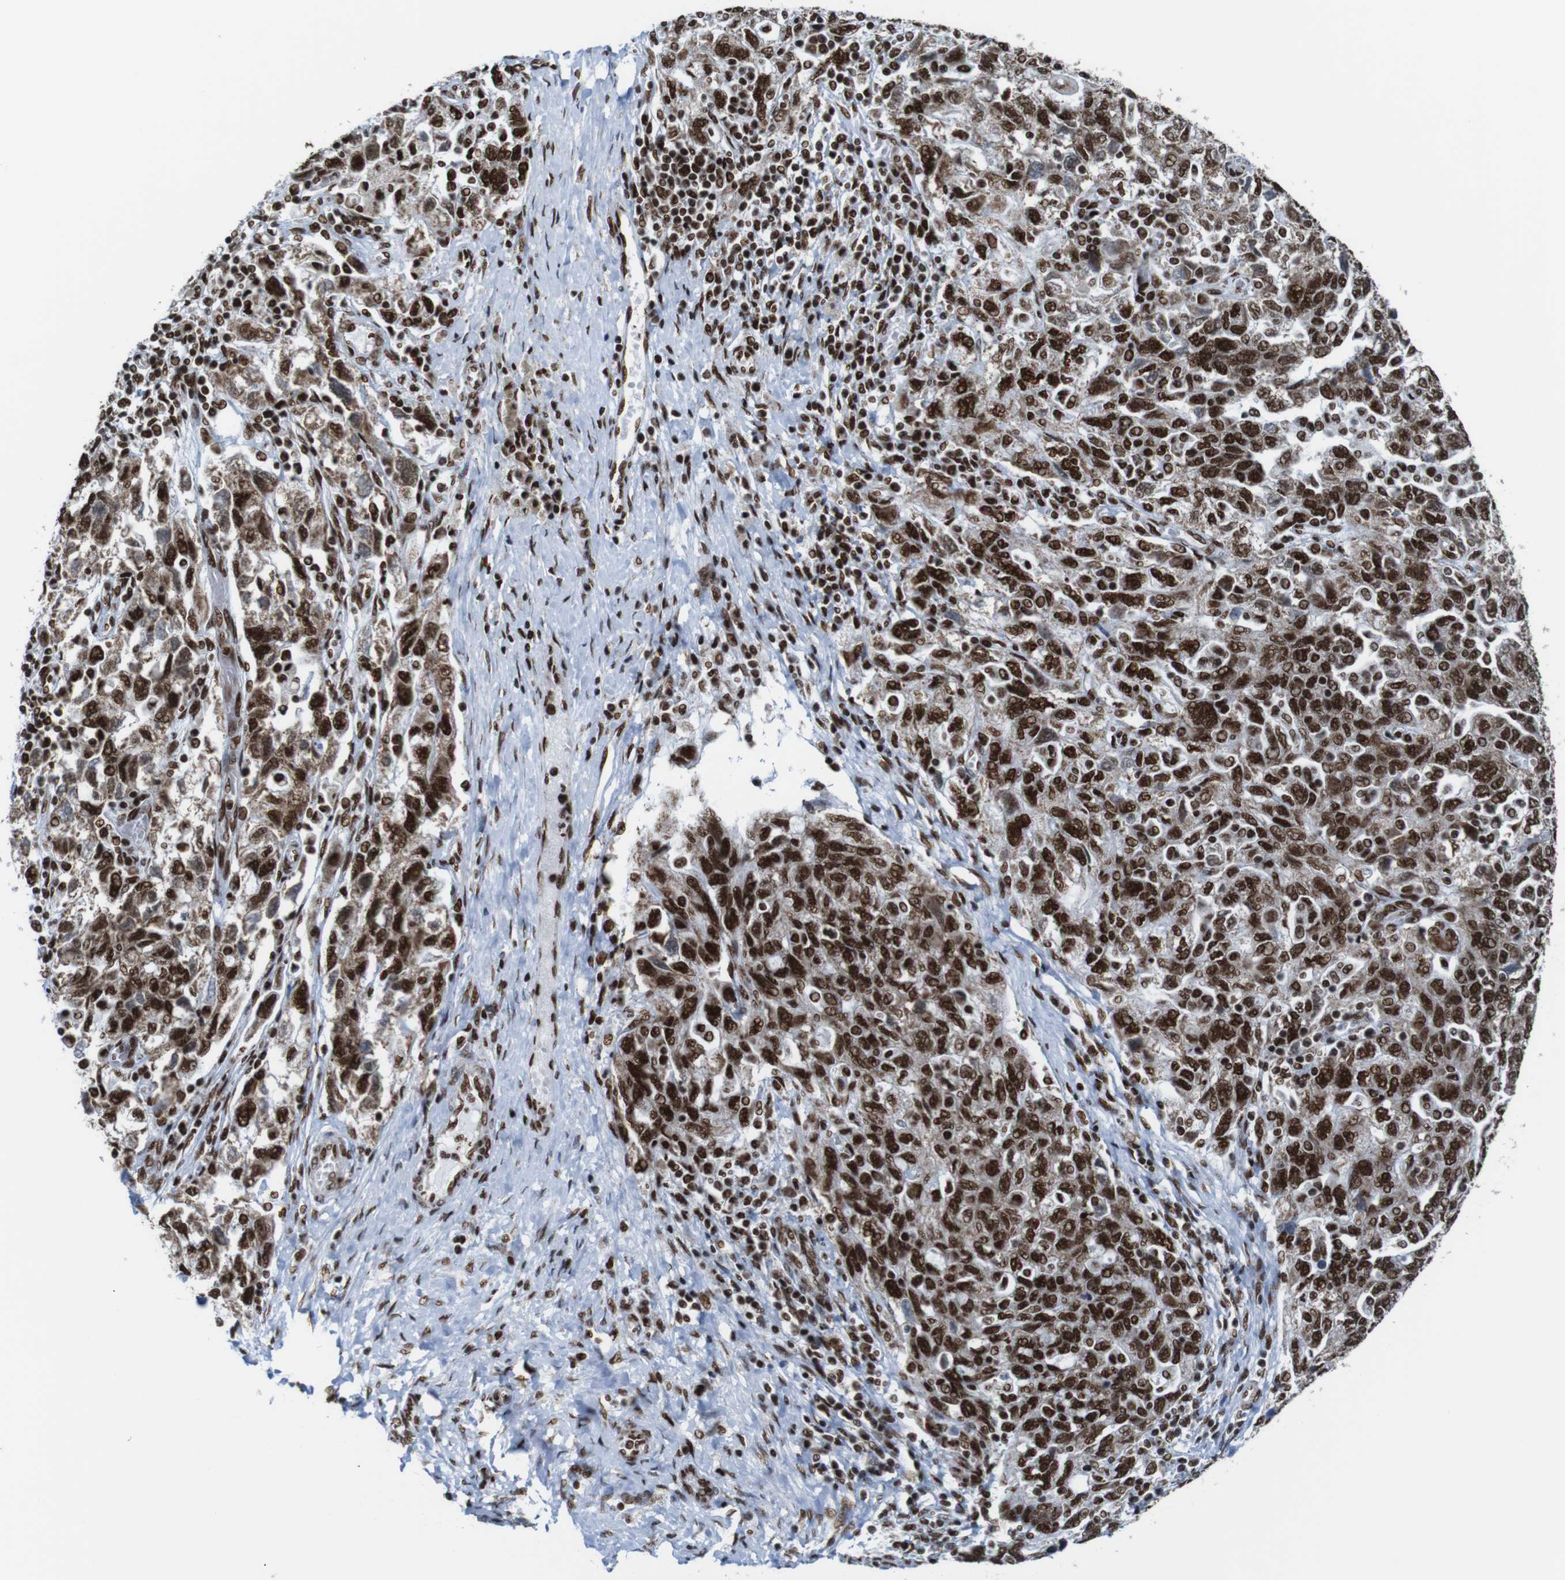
{"staining": {"intensity": "strong", "quantity": ">75%", "location": "nuclear"}, "tissue": "ovarian cancer", "cell_type": "Tumor cells", "image_type": "cancer", "snomed": [{"axis": "morphology", "description": "Carcinoma, NOS"}, {"axis": "morphology", "description": "Cystadenocarcinoma, serous, NOS"}, {"axis": "topography", "description": "Ovary"}], "caption": "An immunohistochemistry (IHC) histopathology image of tumor tissue is shown. Protein staining in brown shows strong nuclear positivity in ovarian cancer (carcinoma) within tumor cells.", "gene": "ROMO1", "patient": {"sex": "female", "age": 69}}